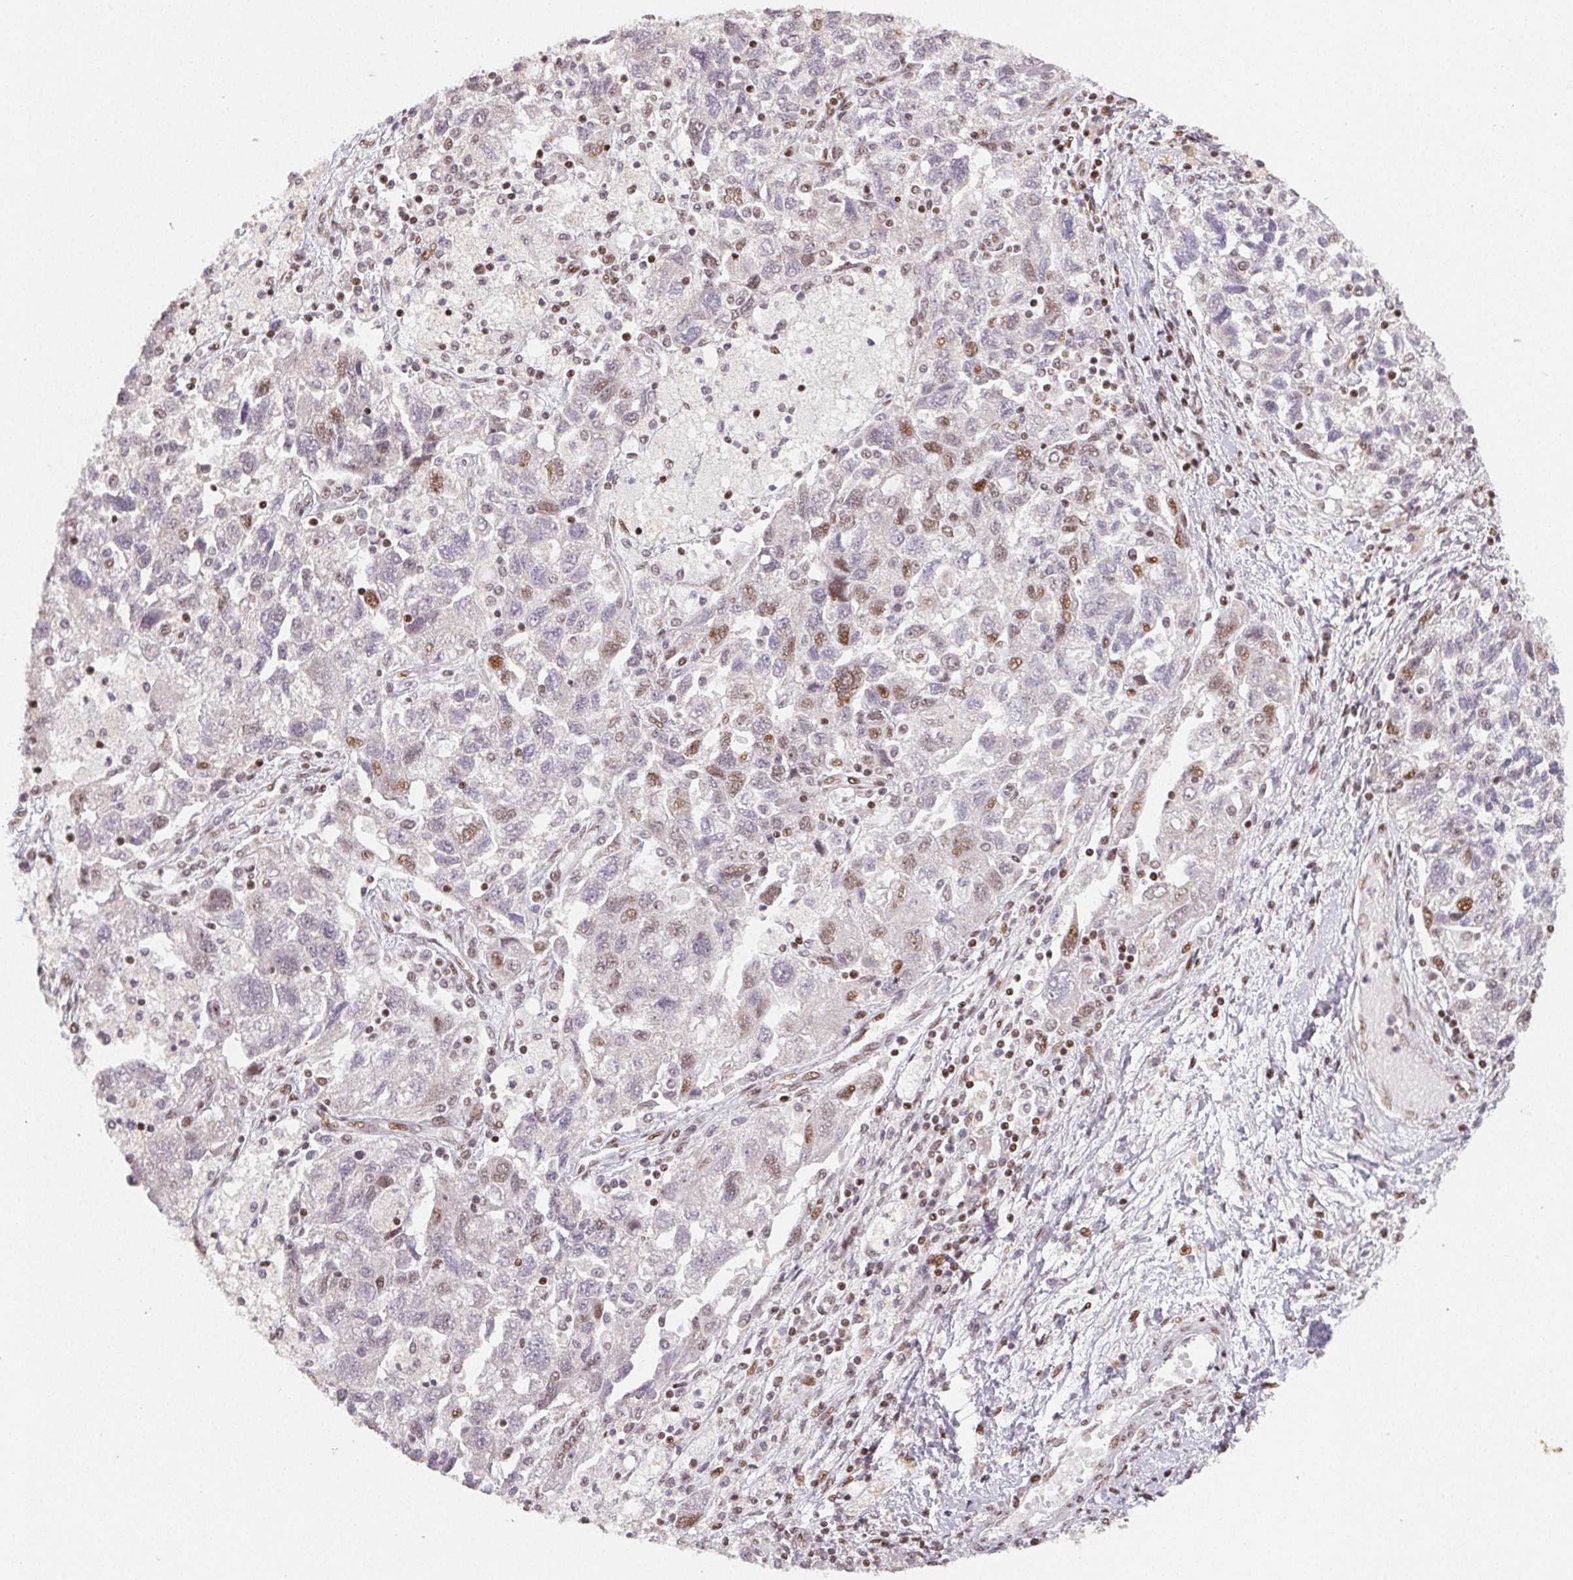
{"staining": {"intensity": "moderate", "quantity": "<25%", "location": "nuclear"}, "tissue": "ovarian cancer", "cell_type": "Tumor cells", "image_type": "cancer", "snomed": [{"axis": "morphology", "description": "Carcinoma, NOS"}, {"axis": "morphology", "description": "Cystadenocarcinoma, serous, NOS"}, {"axis": "topography", "description": "Ovary"}], "caption": "Ovarian cancer stained with DAB (3,3'-diaminobenzidine) immunohistochemistry exhibits low levels of moderate nuclear expression in about <25% of tumor cells.", "gene": "KMT2A", "patient": {"sex": "female", "age": 69}}